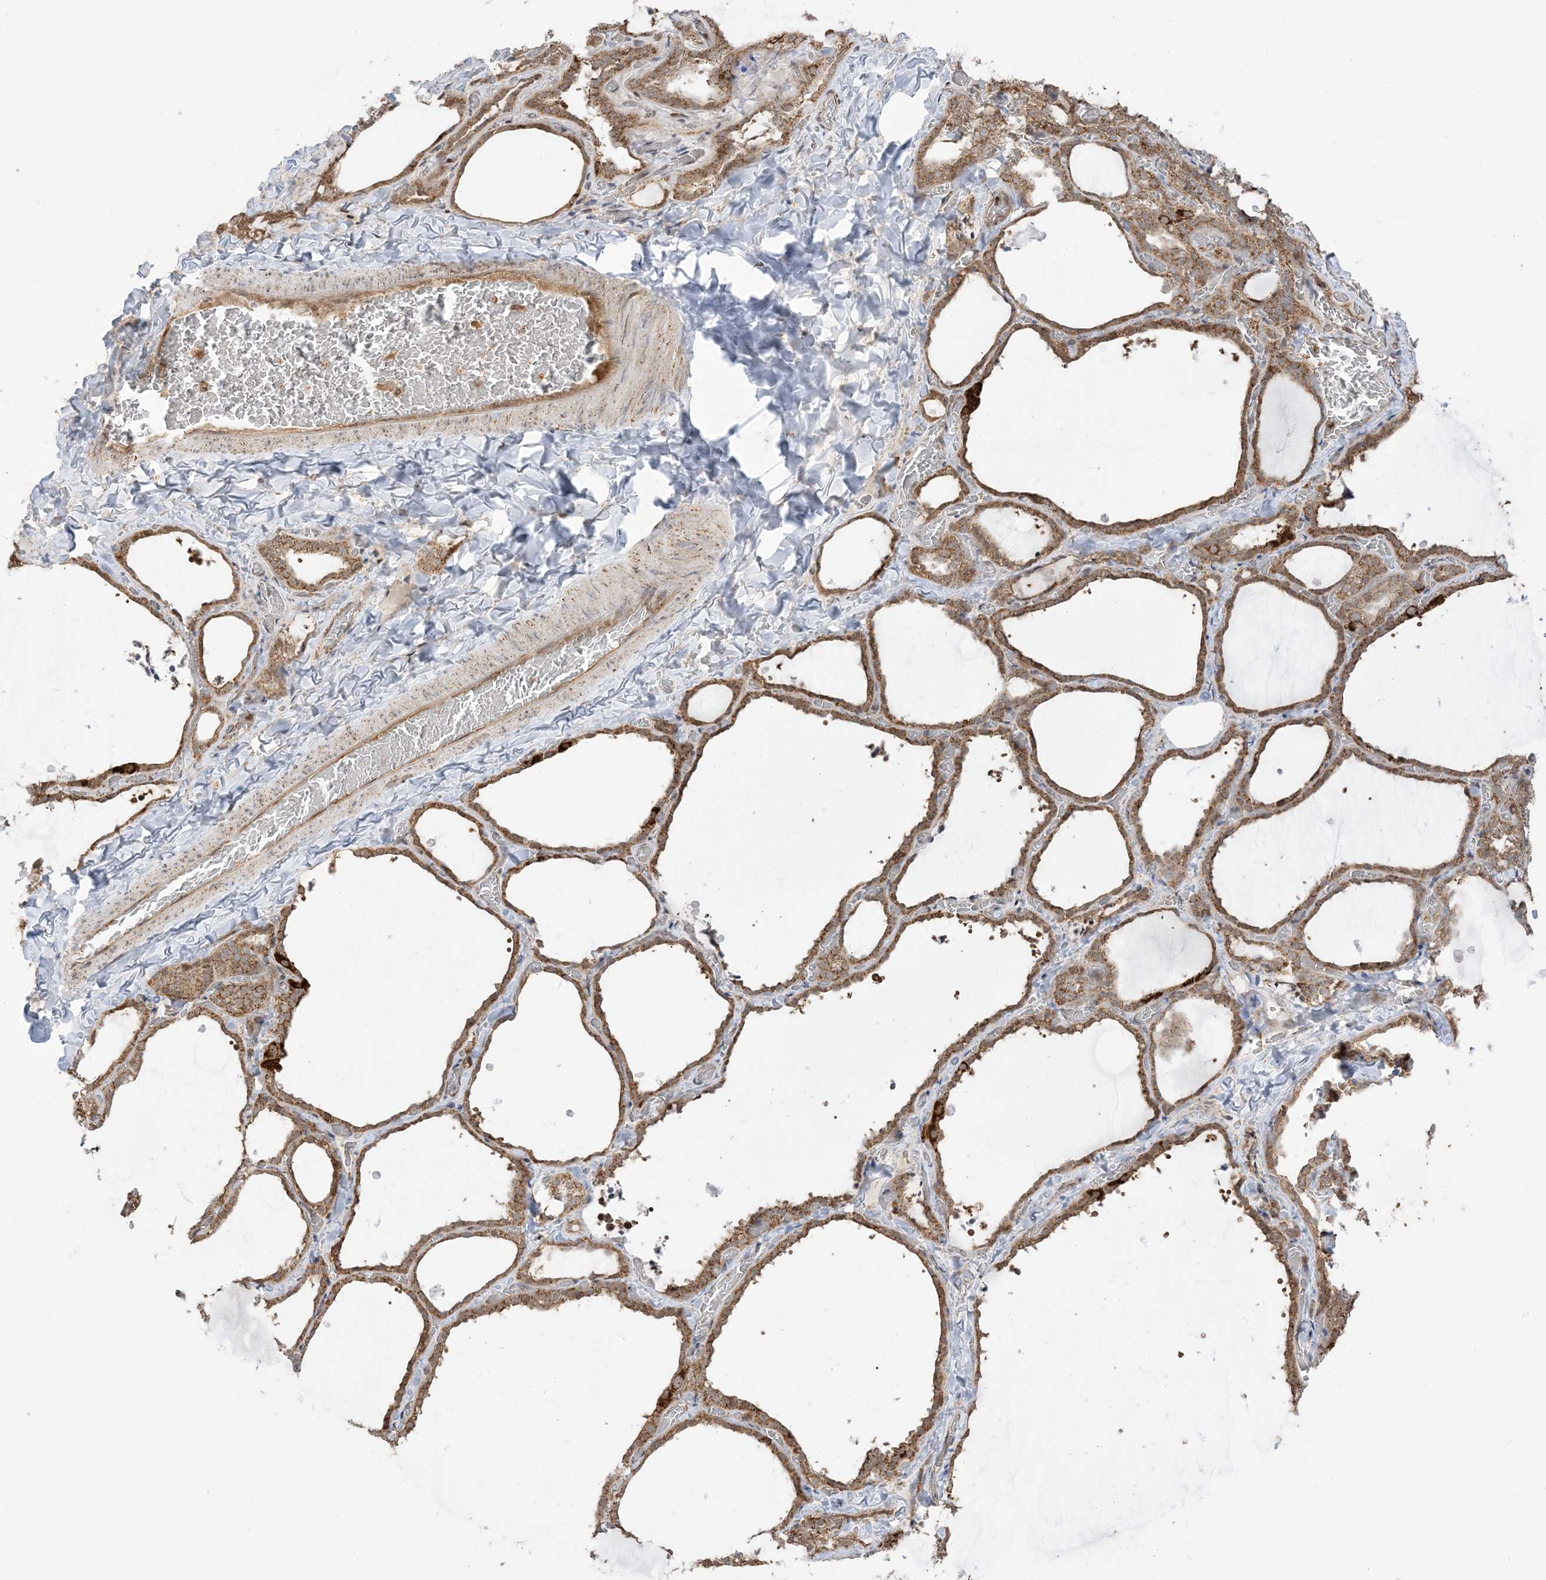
{"staining": {"intensity": "moderate", "quantity": ">75%", "location": "cytoplasmic/membranous"}, "tissue": "thyroid gland", "cell_type": "Glandular cells", "image_type": "normal", "snomed": [{"axis": "morphology", "description": "Normal tissue, NOS"}, {"axis": "topography", "description": "Thyroid gland"}], "caption": "Thyroid gland stained with a brown dye reveals moderate cytoplasmic/membranous positive staining in approximately >75% of glandular cells.", "gene": "MAPKBP1", "patient": {"sex": "female", "age": 22}}